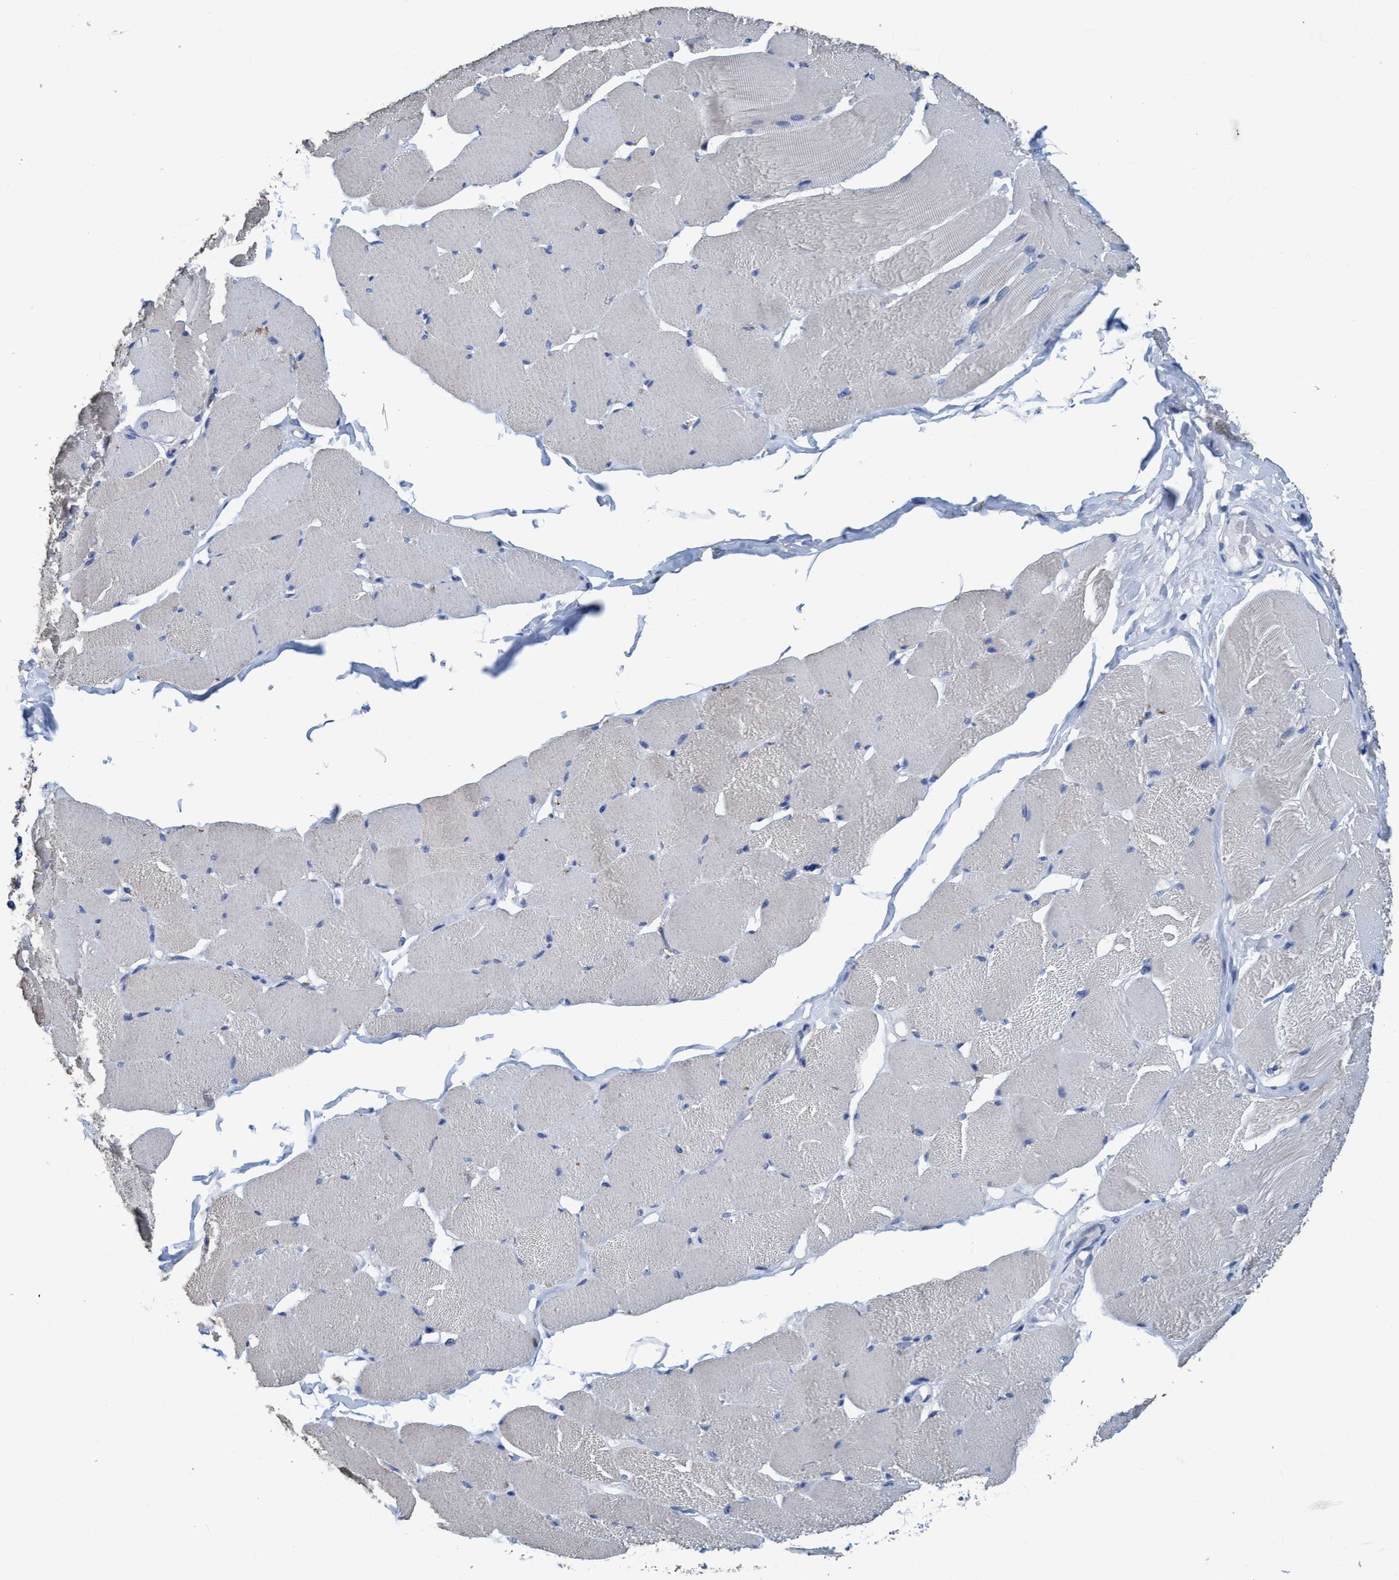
{"staining": {"intensity": "weak", "quantity": "<25%", "location": "cytoplasmic/membranous"}, "tissue": "skeletal muscle", "cell_type": "Myocytes", "image_type": "normal", "snomed": [{"axis": "morphology", "description": "Normal tissue, NOS"}, {"axis": "topography", "description": "Skin"}, {"axis": "topography", "description": "Skeletal muscle"}], "caption": "Myocytes are negative for protein expression in normal human skeletal muscle. (DAB (3,3'-diaminobenzidine) immunohistochemistry (IHC) visualized using brightfield microscopy, high magnification).", "gene": "DNAI1", "patient": {"sex": "male", "age": 83}}